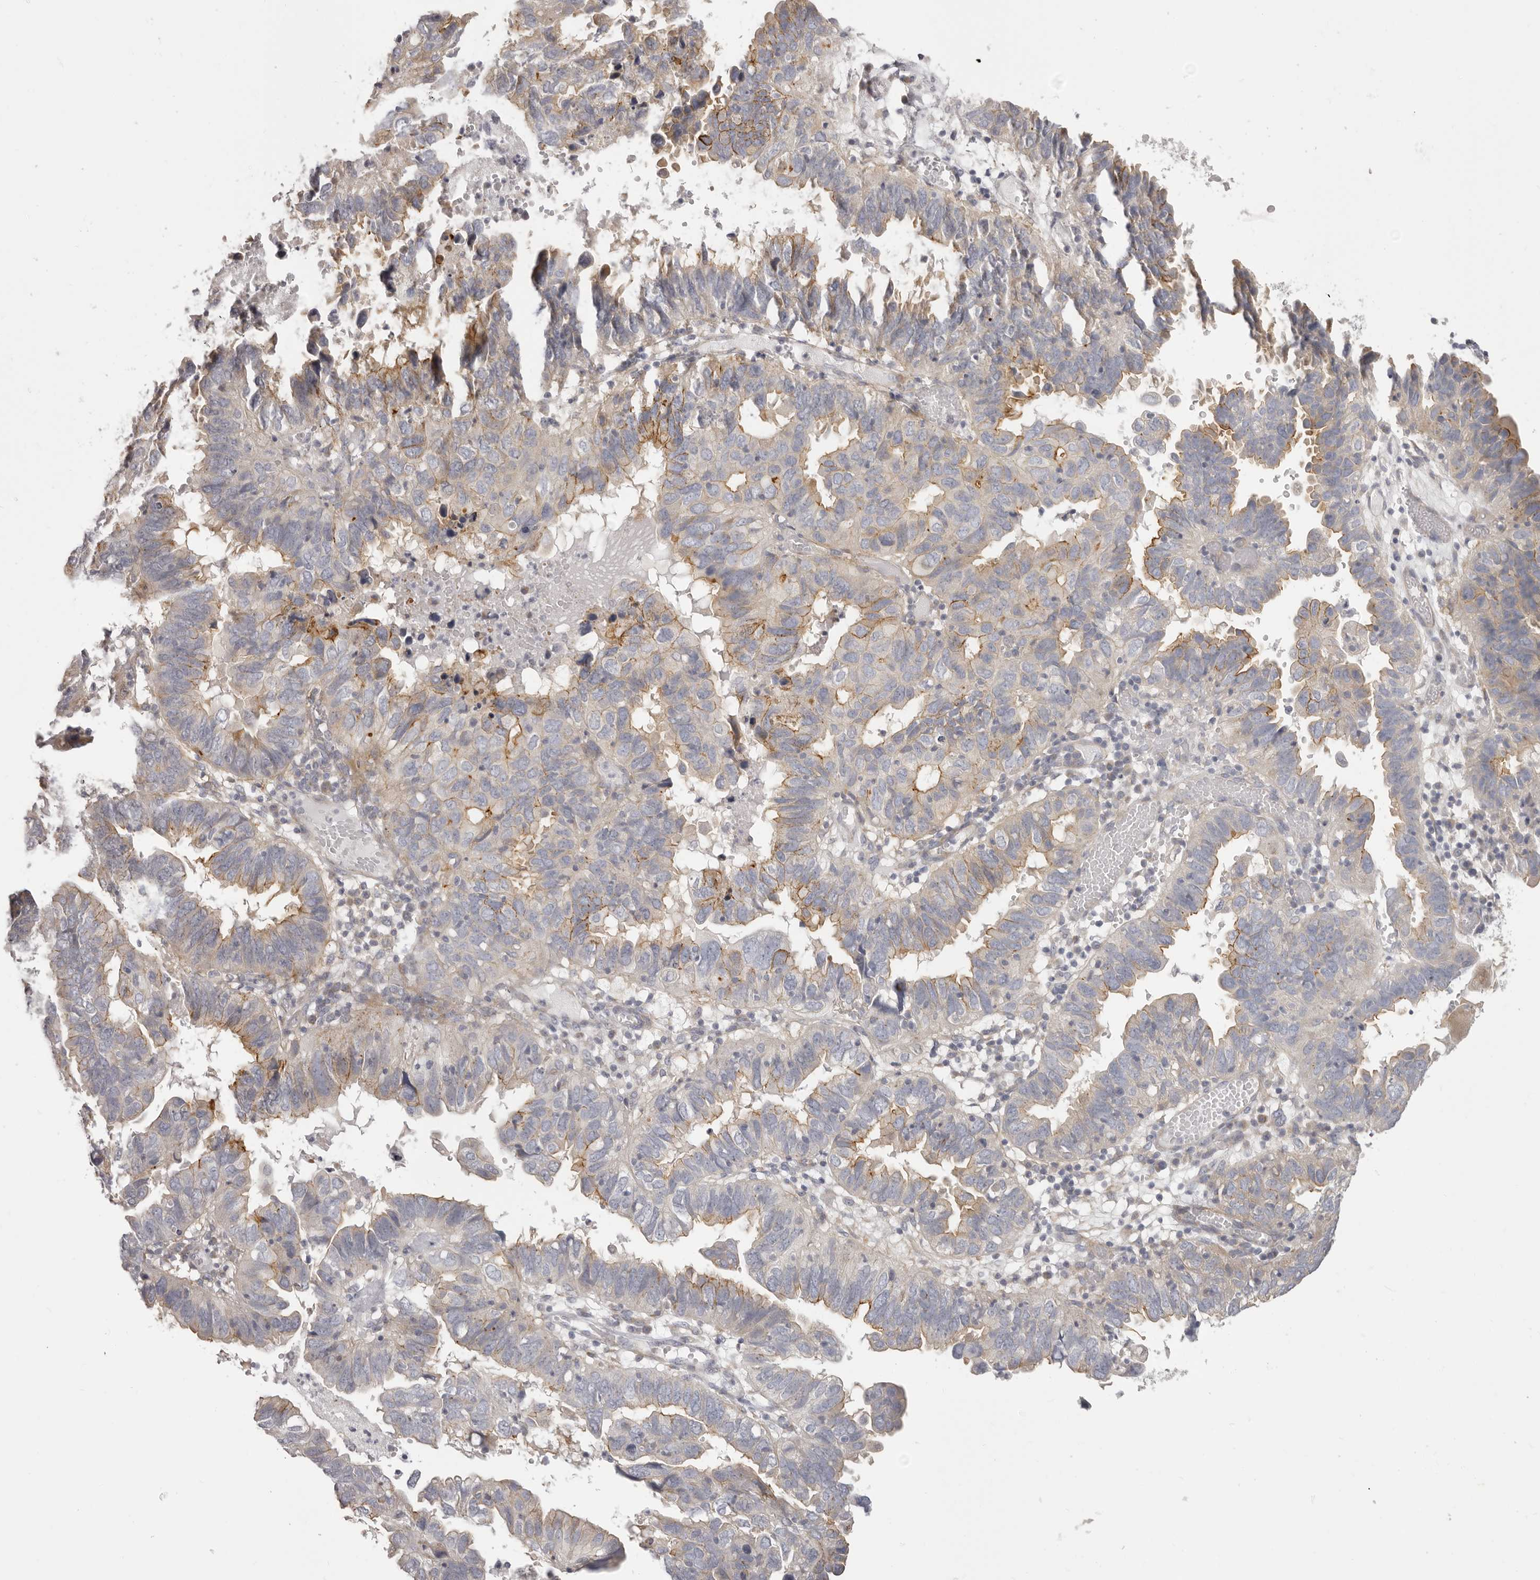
{"staining": {"intensity": "moderate", "quantity": "25%-75%", "location": "cytoplasmic/membranous"}, "tissue": "endometrial cancer", "cell_type": "Tumor cells", "image_type": "cancer", "snomed": [{"axis": "morphology", "description": "Adenocarcinoma, NOS"}, {"axis": "topography", "description": "Uterus"}], "caption": "Endometrial adenocarcinoma was stained to show a protein in brown. There is medium levels of moderate cytoplasmic/membranous positivity in approximately 25%-75% of tumor cells.", "gene": "OTUD3", "patient": {"sex": "female", "age": 77}}